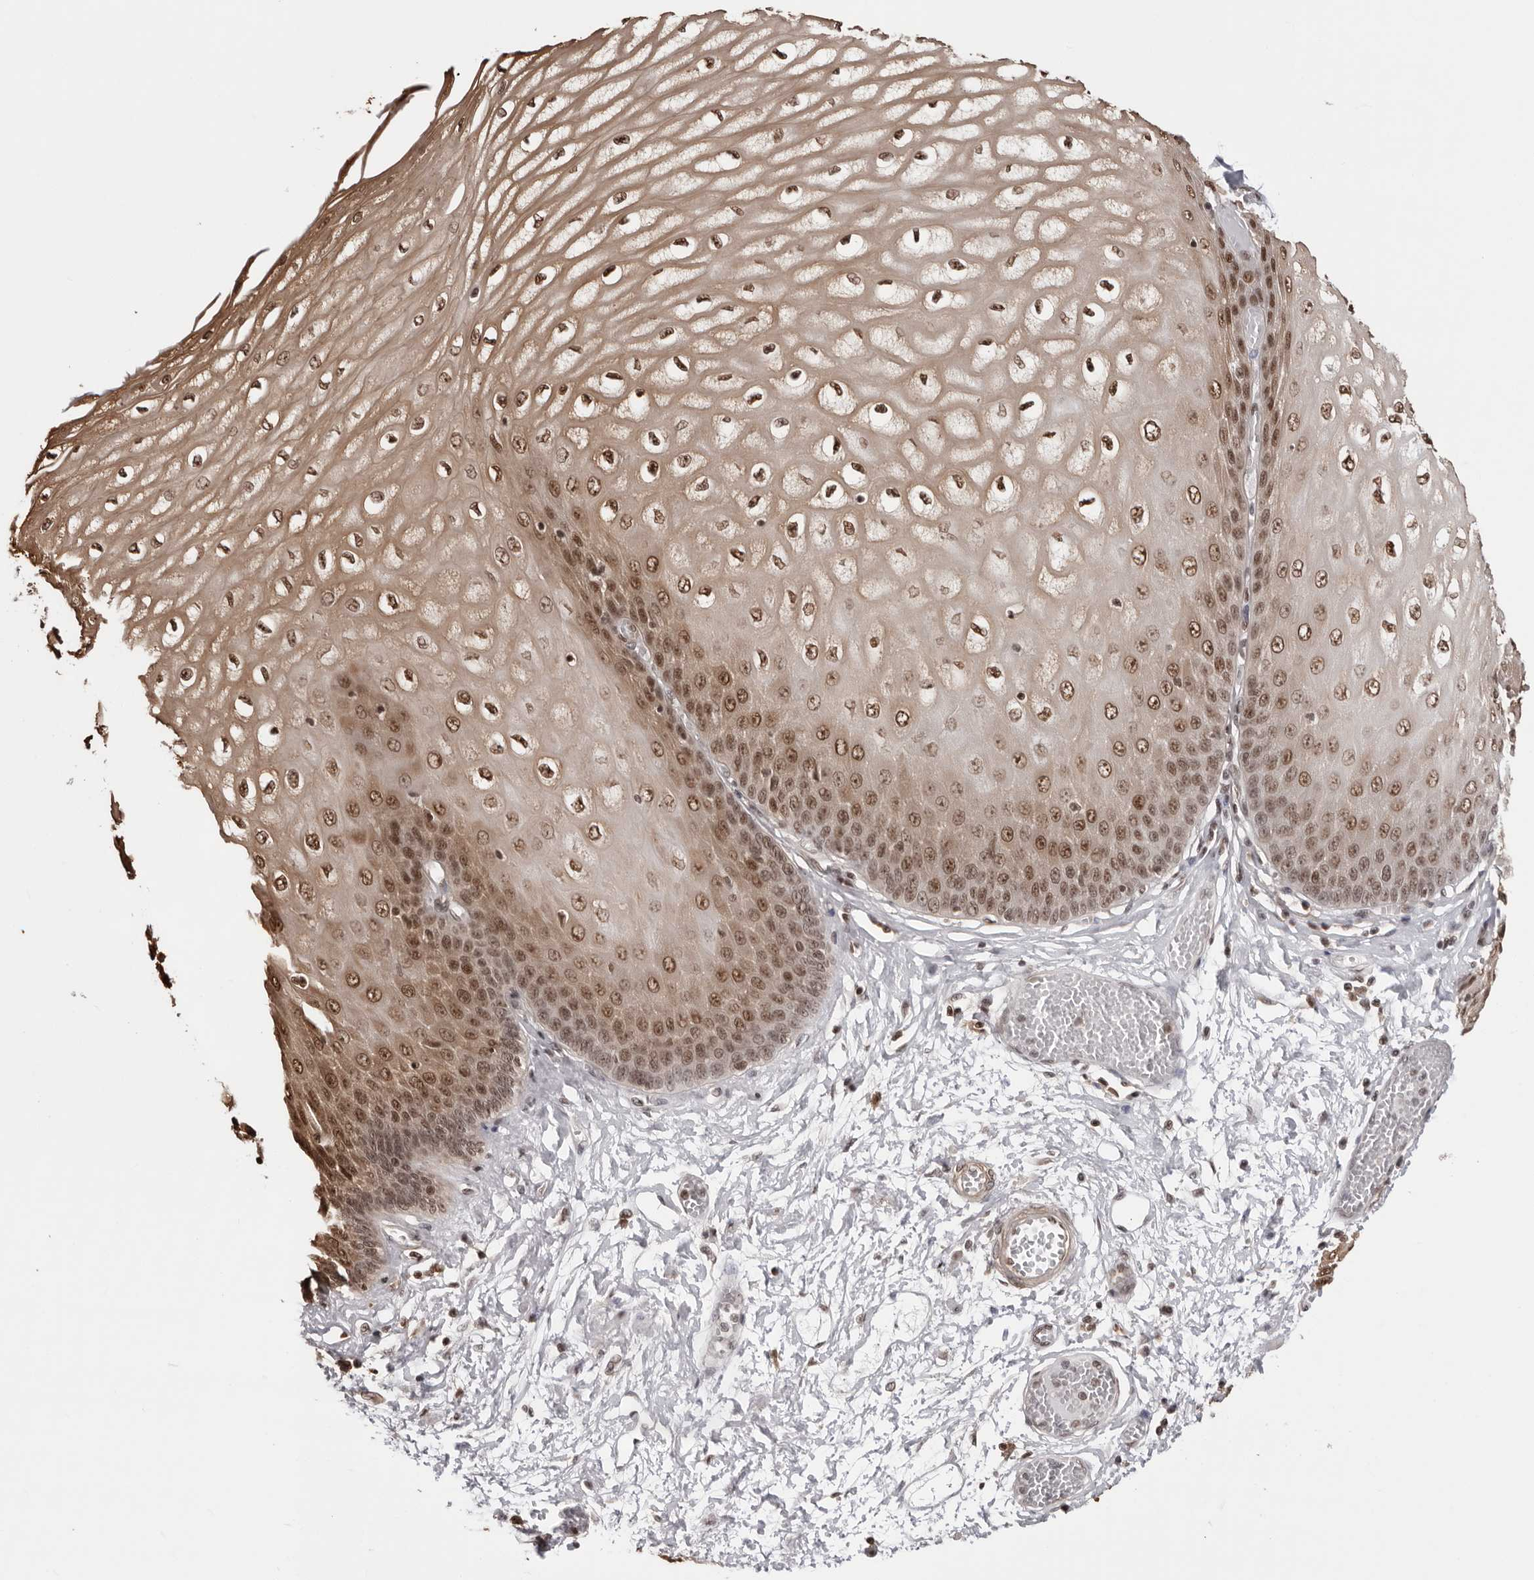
{"staining": {"intensity": "strong", "quantity": ">75%", "location": "cytoplasmic/membranous,nuclear"}, "tissue": "esophagus", "cell_type": "Squamous epithelial cells", "image_type": "normal", "snomed": [{"axis": "morphology", "description": "Normal tissue, NOS"}, {"axis": "topography", "description": "Esophagus"}], "caption": "Protein expression by IHC demonstrates strong cytoplasmic/membranous,nuclear positivity in approximately >75% of squamous epithelial cells in benign esophagus. Using DAB (brown) and hematoxylin (blue) stains, captured at high magnification using brightfield microscopy.", "gene": "SDE2", "patient": {"sex": "male", "age": 60}}